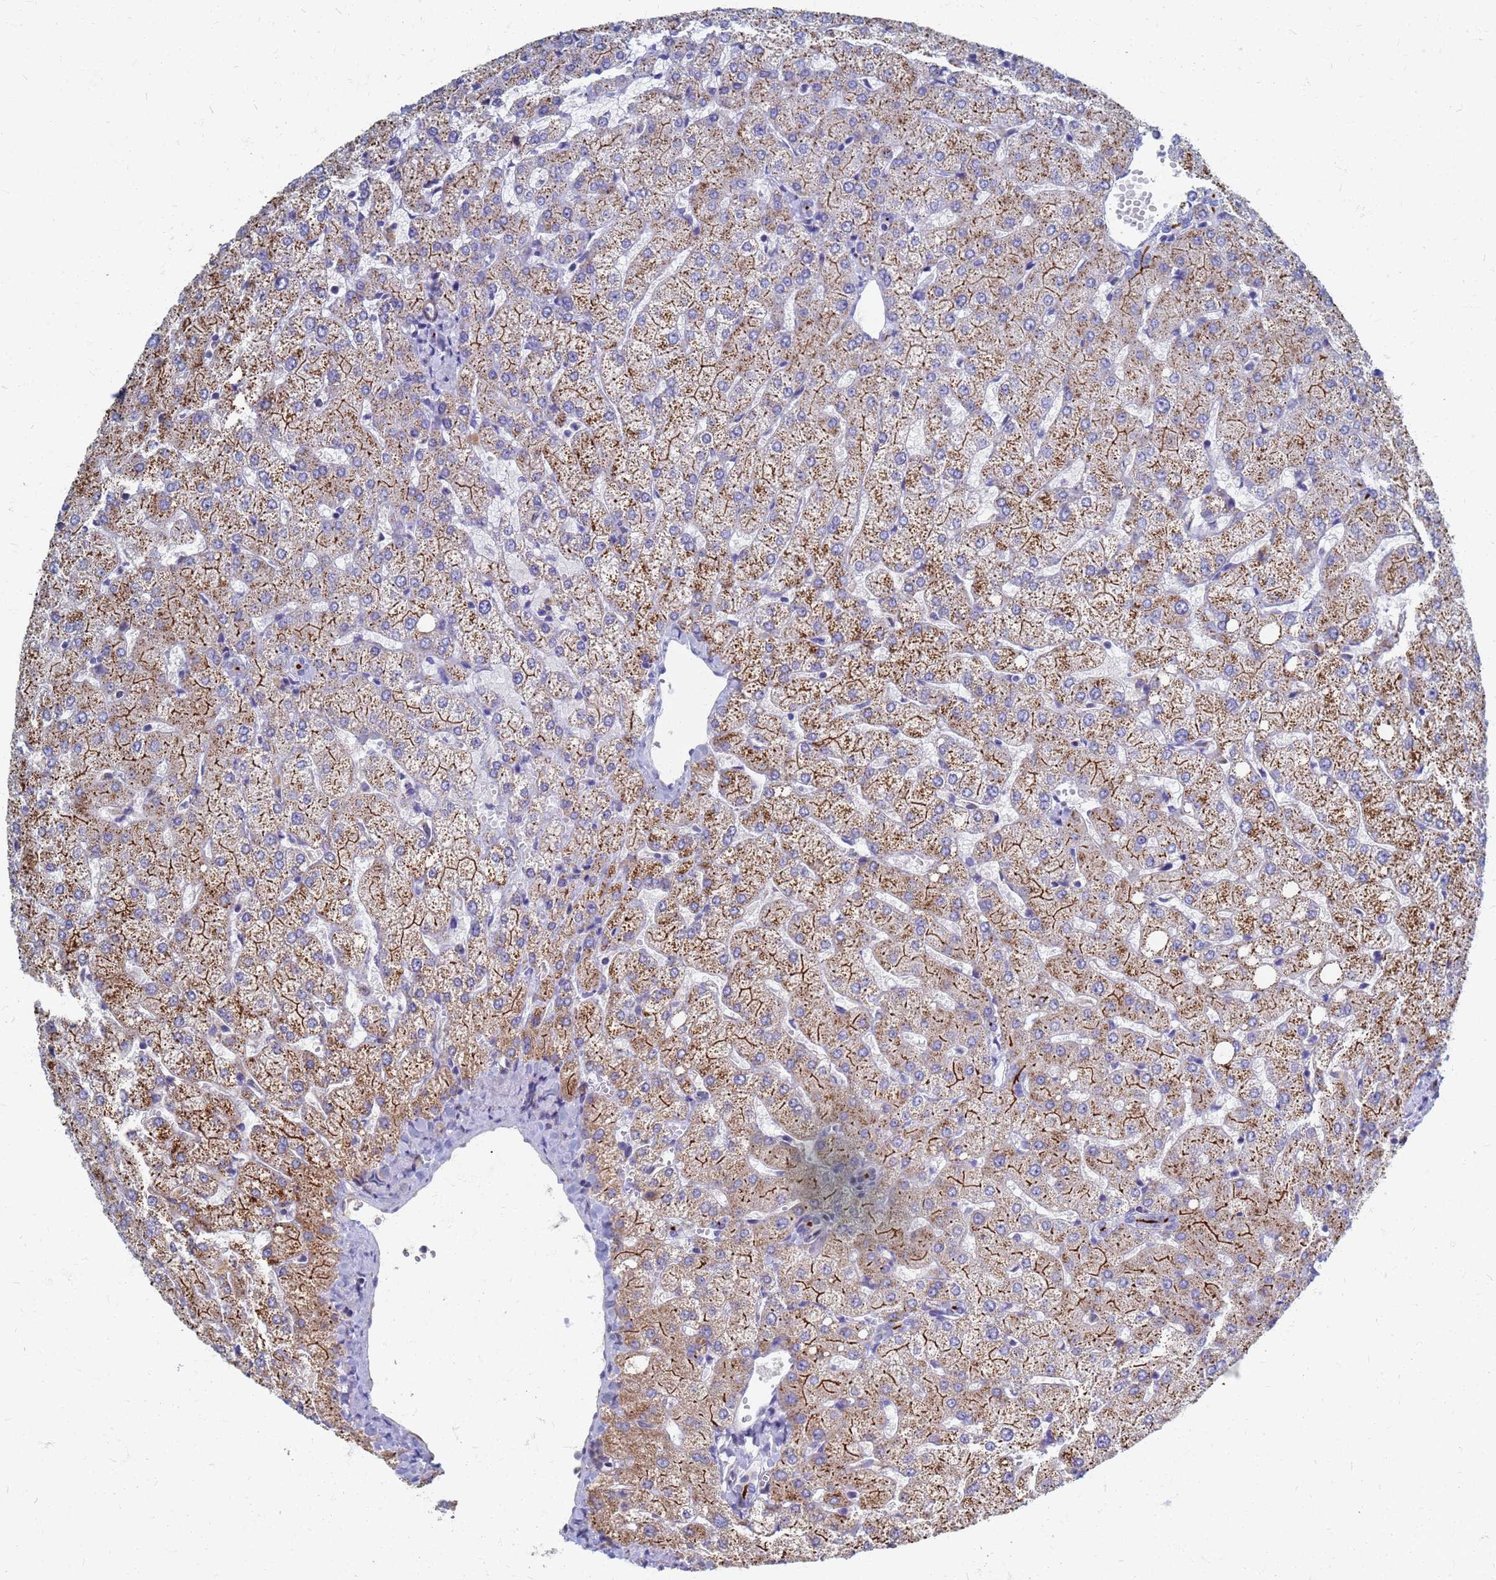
{"staining": {"intensity": "moderate", "quantity": "<25%", "location": "cytoplasmic/membranous"}, "tissue": "liver", "cell_type": "Cholangiocytes", "image_type": "normal", "snomed": [{"axis": "morphology", "description": "Normal tissue, NOS"}, {"axis": "topography", "description": "Liver"}], "caption": "High-power microscopy captured an immunohistochemistry histopathology image of unremarkable liver, revealing moderate cytoplasmic/membranous expression in approximately <25% of cholangiocytes. (Stains: DAB in brown, nuclei in blue, Microscopy: brightfield microscopy at high magnification).", "gene": "ATPAF1", "patient": {"sex": "female", "age": 54}}